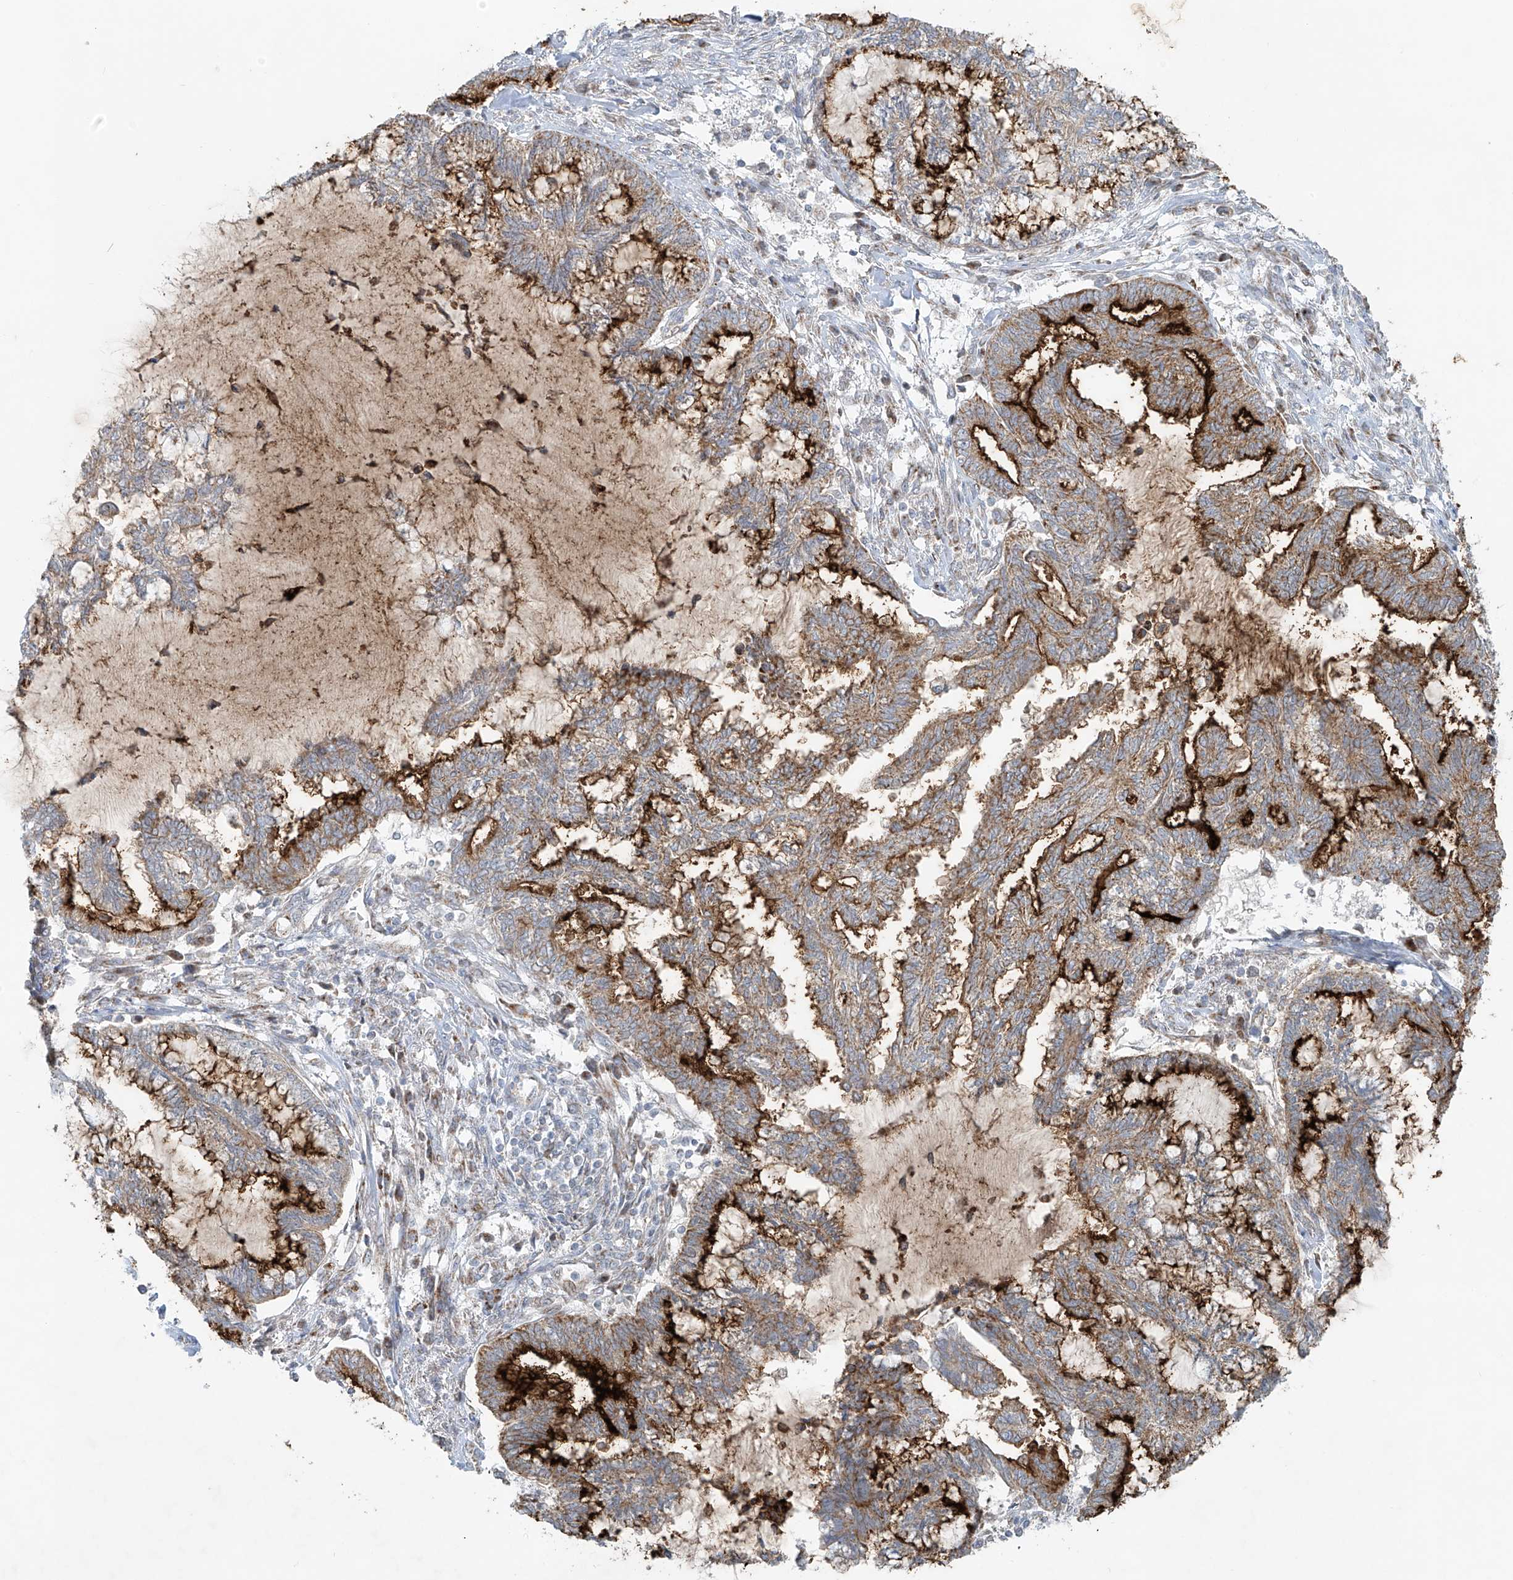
{"staining": {"intensity": "strong", "quantity": "25%-75%", "location": "cytoplasmic/membranous"}, "tissue": "endometrial cancer", "cell_type": "Tumor cells", "image_type": "cancer", "snomed": [{"axis": "morphology", "description": "Adenocarcinoma, NOS"}, {"axis": "topography", "description": "Endometrium"}], "caption": "High-power microscopy captured an immunohistochemistry (IHC) micrograph of adenocarcinoma (endometrial), revealing strong cytoplasmic/membranous staining in about 25%-75% of tumor cells.", "gene": "SMDT1", "patient": {"sex": "female", "age": 86}}